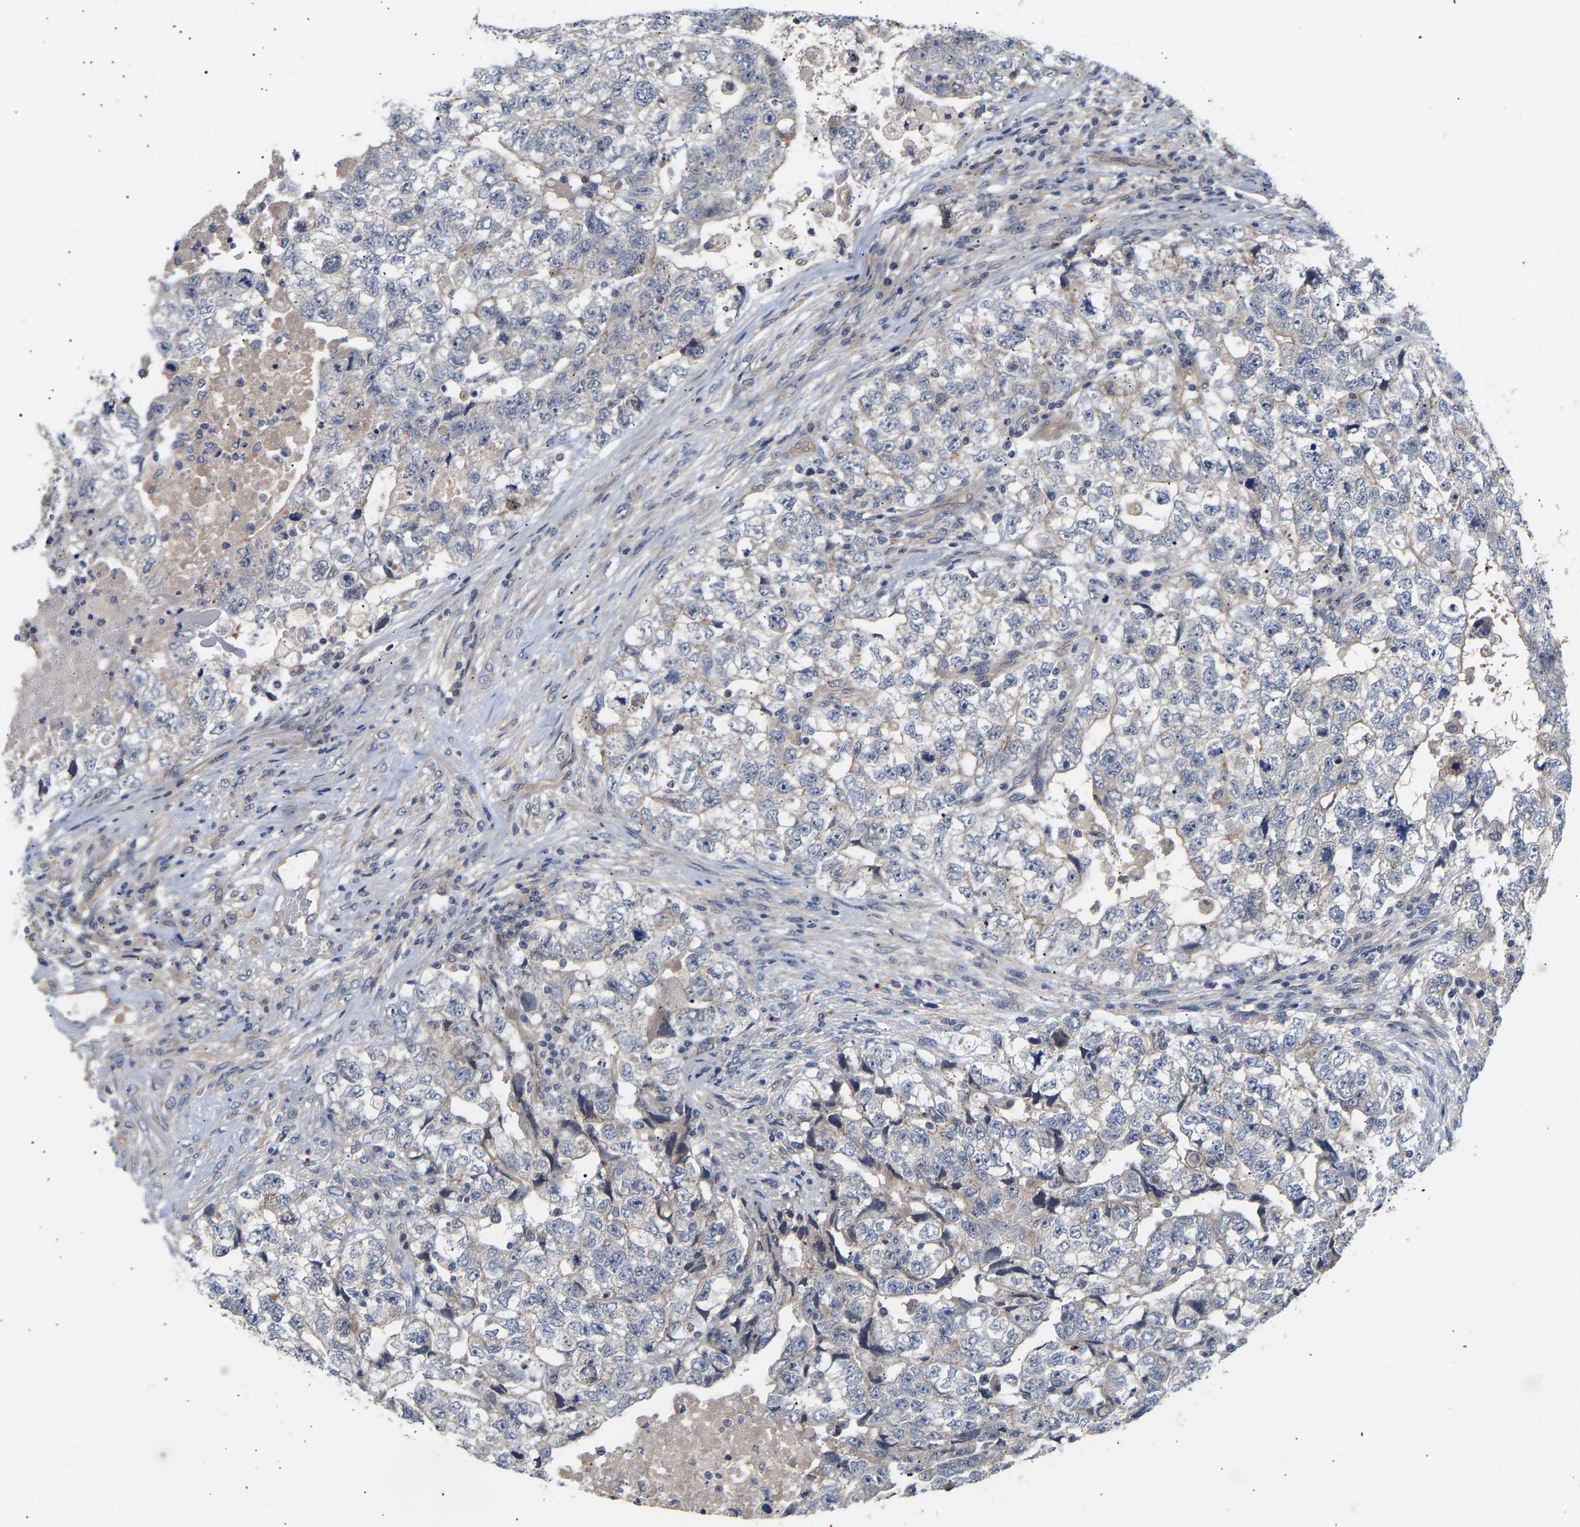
{"staining": {"intensity": "negative", "quantity": "none", "location": "none"}, "tissue": "testis cancer", "cell_type": "Tumor cells", "image_type": "cancer", "snomed": [{"axis": "morphology", "description": "Carcinoma, Embryonal, NOS"}, {"axis": "topography", "description": "Testis"}], "caption": "High magnification brightfield microscopy of testis cancer stained with DAB (3,3'-diaminobenzidine) (brown) and counterstained with hematoxylin (blue): tumor cells show no significant expression.", "gene": "KASH5", "patient": {"sex": "male", "age": 36}}